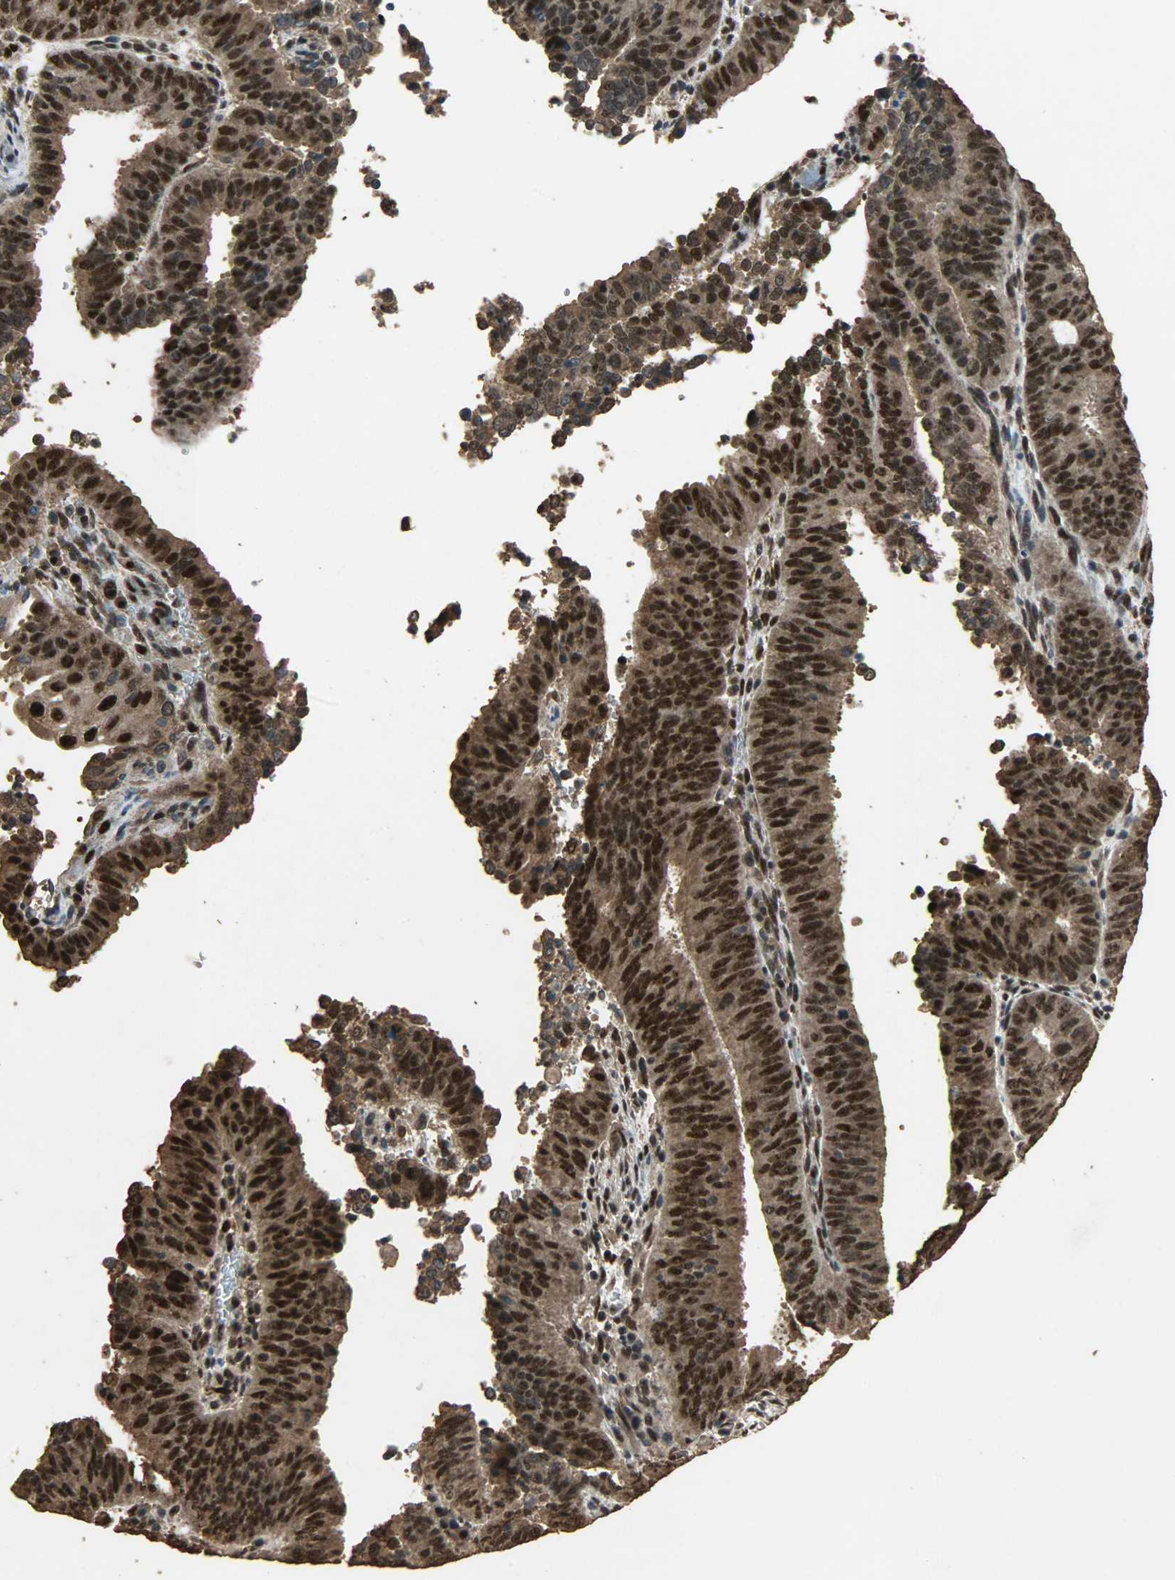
{"staining": {"intensity": "strong", "quantity": ">75%", "location": "cytoplasmic/membranous,nuclear"}, "tissue": "cervical cancer", "cell_type": "Tumor cells", "image_type": "cancer", "snomed": [{"axis": "morphology", "description": "Adenocarcinoma, NOS"}, {"axis": "topography", "description": "Cervix"}], "caption": "The photomicrograph demonstrates staining of adenocarcinoma (cervical), revealing strong cytoplasmic/membranous and nuclear protein staining (brown color) within tumor cells.", "gene": "CCNT2", "patient": {"sex": "female", "age": 44}}